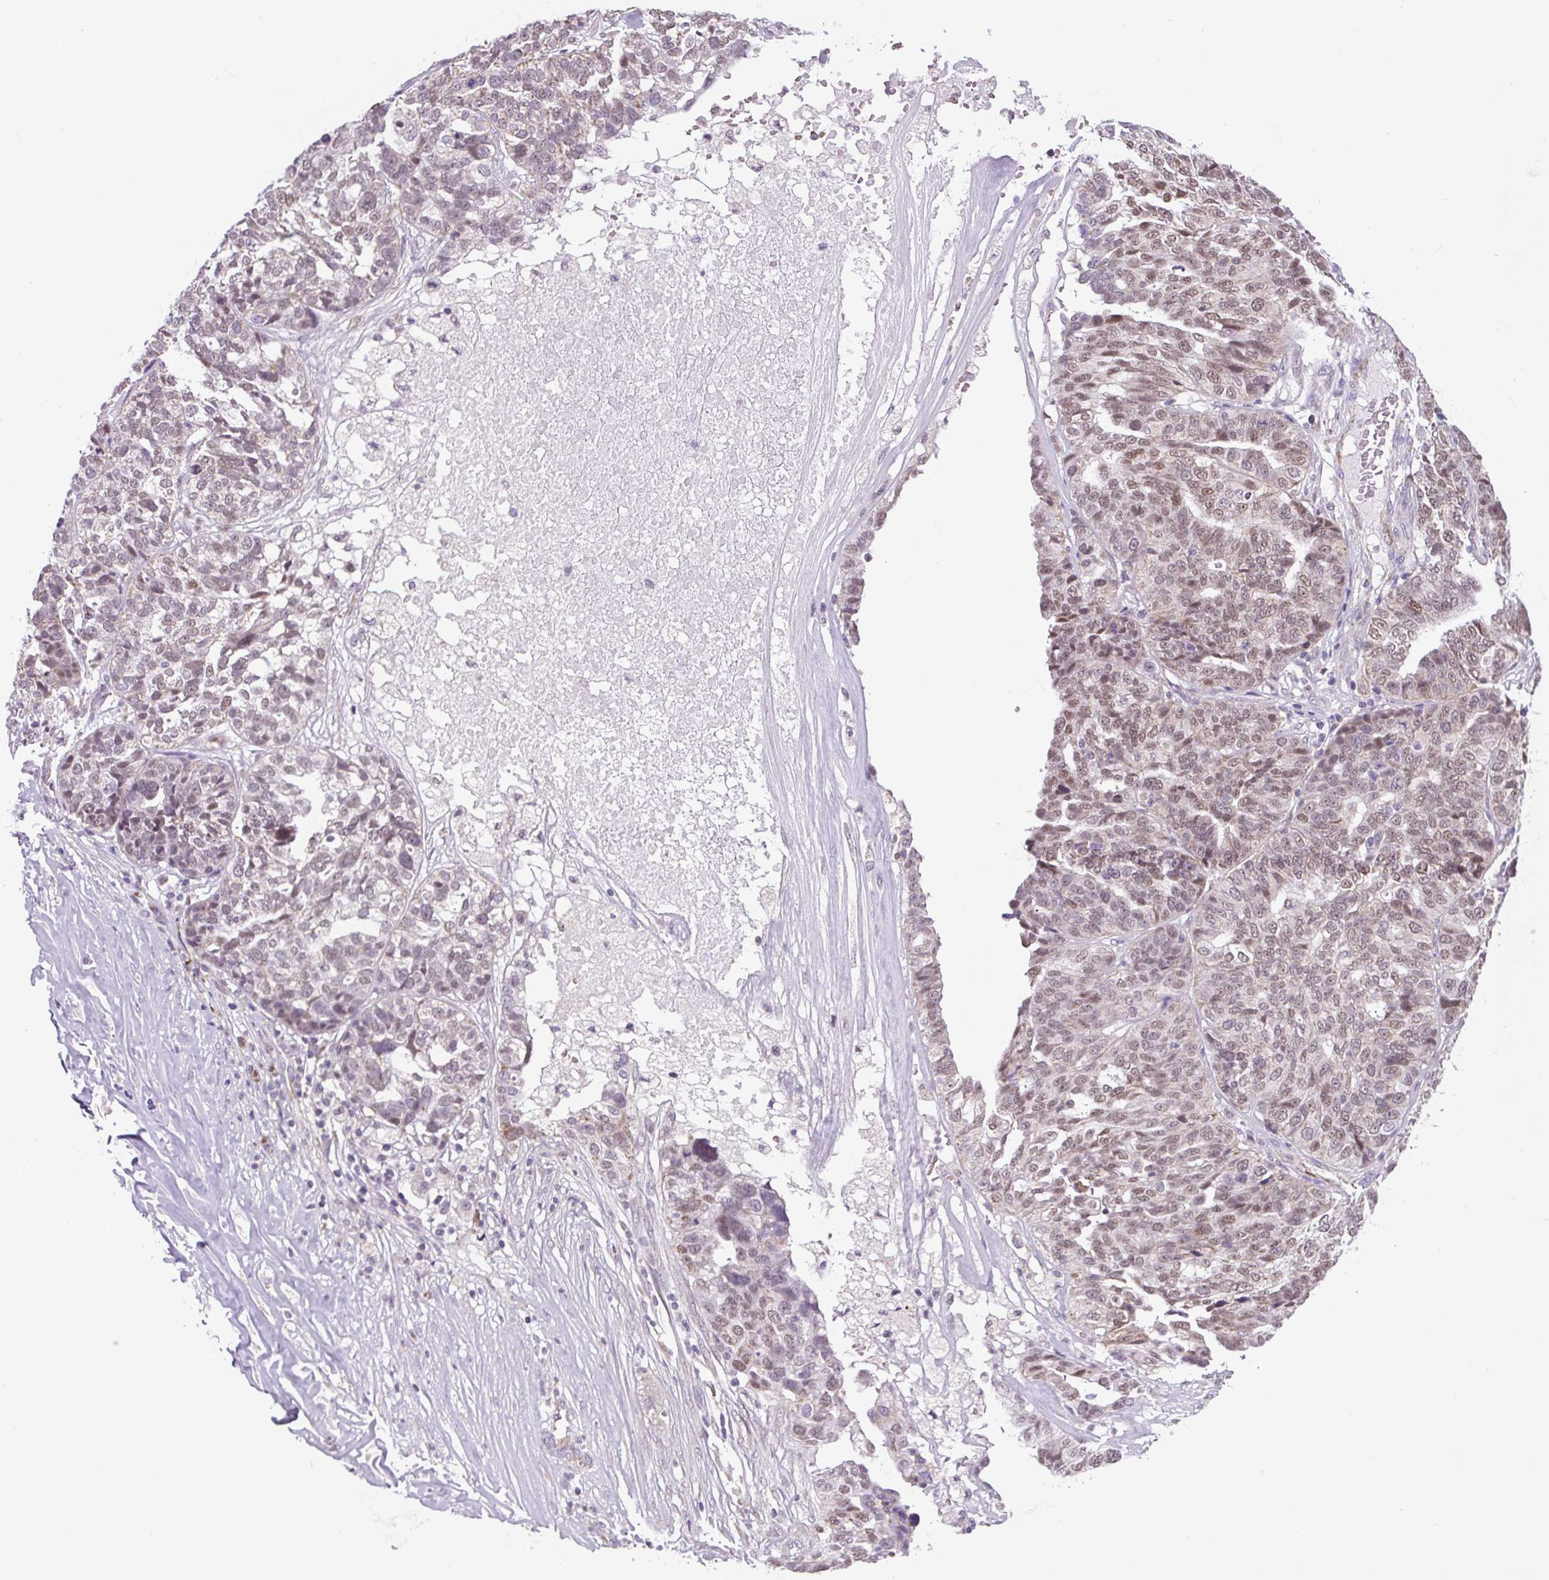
{"staining": {"intensity": "weak", "quantity": "25%-75%", "location": "nuclear"}, "tissue": "ovarian cancer", "cell_type": "Tumor cells", "image_type": "cancer", "snomed": [{"axis": "morphology", "description": "Cystadenocarcinoma, serous, NOS"}, {"axis": "topography", "description": "Ovary"}], "caption": "Immunohistochemical staining of human serous cystadenocarcinoma (ovarian) displays low levels of weak nuclear staining in approximately 25%-75% of tumor cells. The protein is stained brown, and the nuclei are stained in blue (DAB (3,3'-diaminobenzidine) IHC with brightfield microscopy, high magnification).", "gene": "SCO2", "patient": {"sex": "female", "age": 59}}